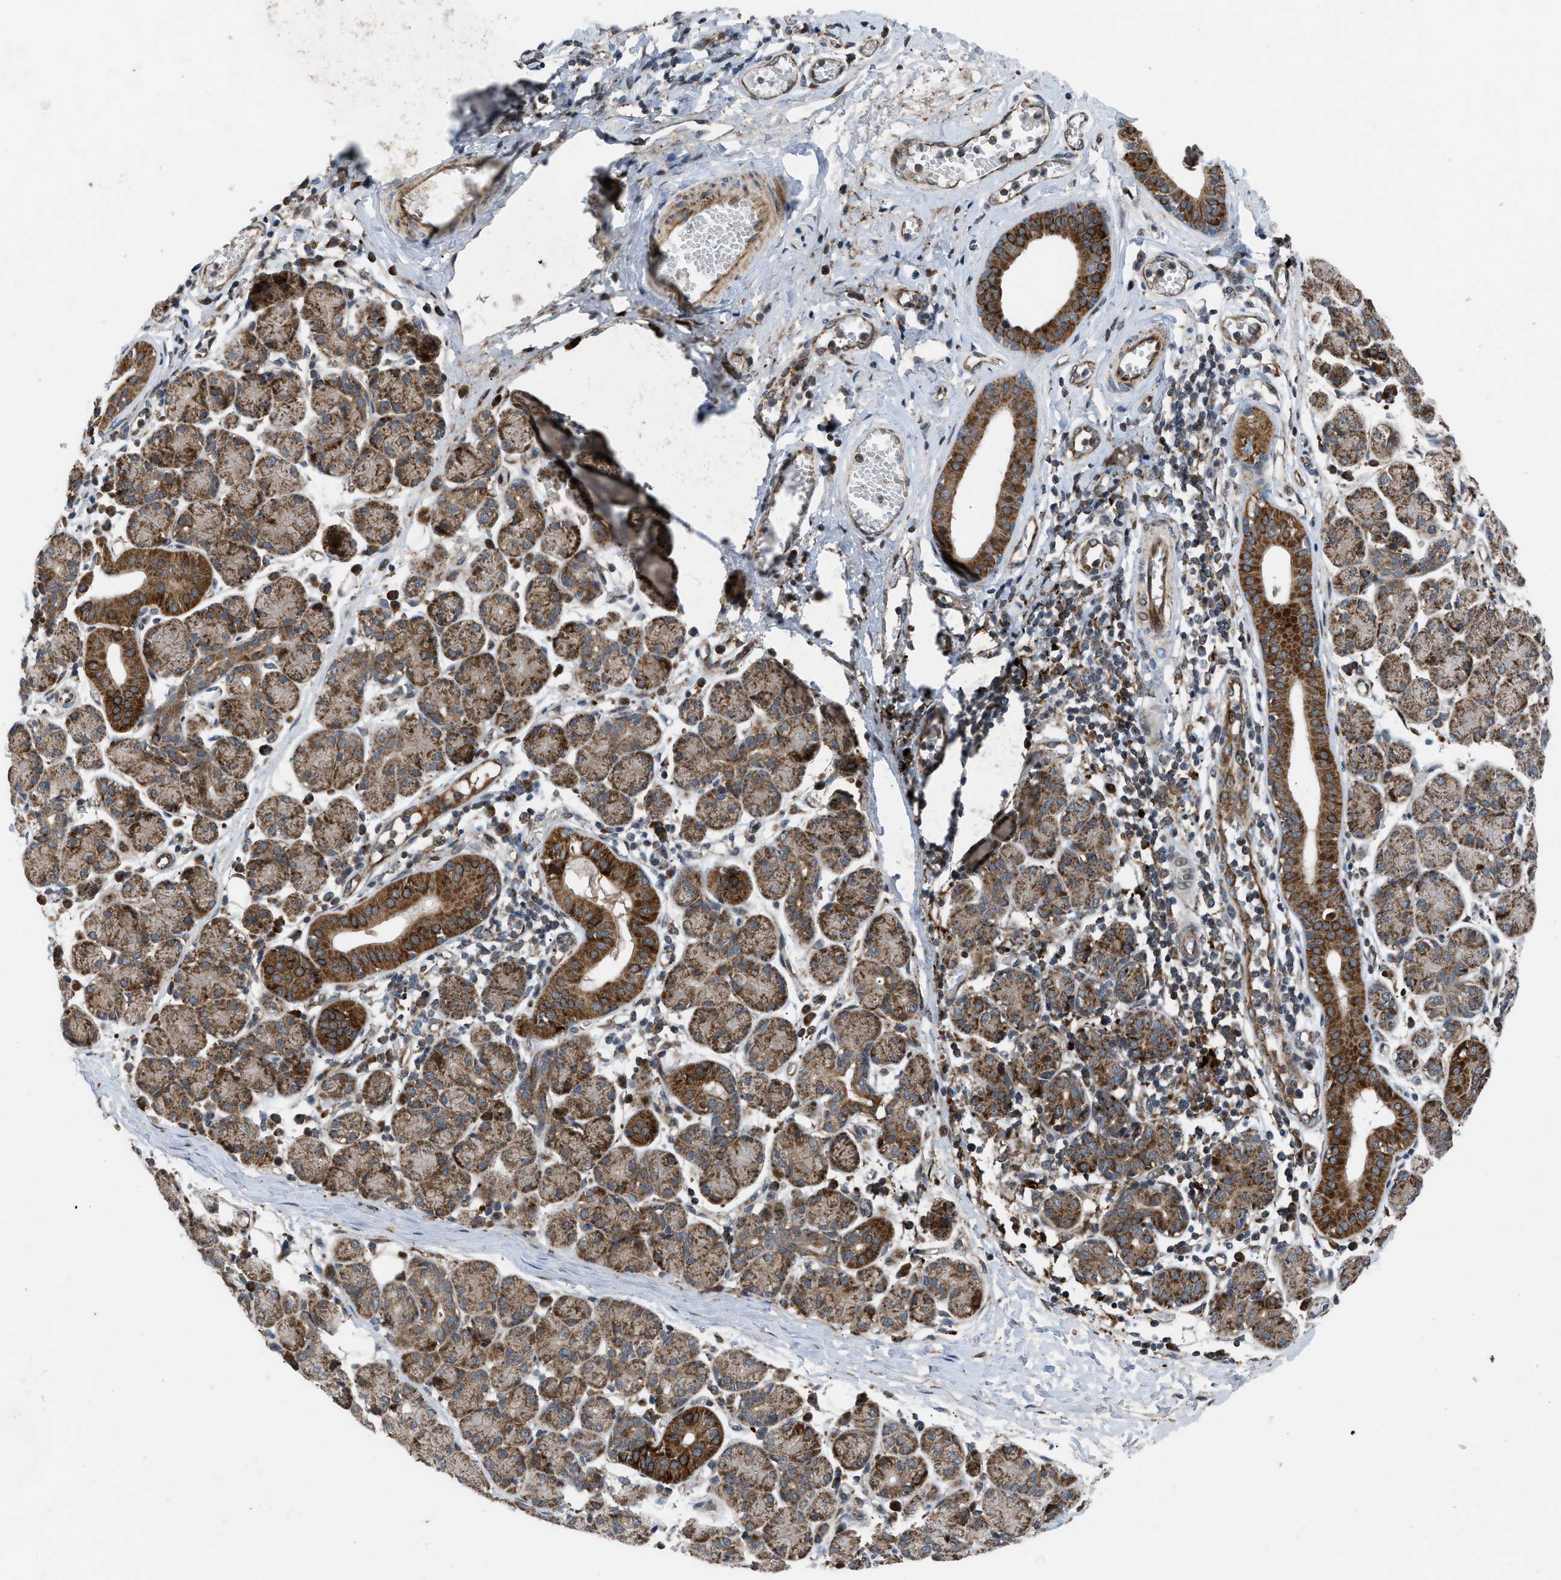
{"staining": {"intensity": "strong", "quantity": ">75%", "location": "cytoplasmic/membranous"}, "tissue": "salivary gland", "cell_type": "Glandular cells", "image_type": "normal", "snomed": [{"axis": "morphology", "description": "Normal tissue, NOS"}, {"axis": "morphology", "description": "Inflammation, NOS"}, {"axis": "topography", "description": "Lymph node"}, {"axis": "topography", "description": "Salivary gland"}], "caption": "Protein staining shows strong cytoplasmic/membranous staining in about >75% of glandular cells in benign salivary gland.", "gene": "AP3M2", "patient": {"sex": "male", "age": 3}}